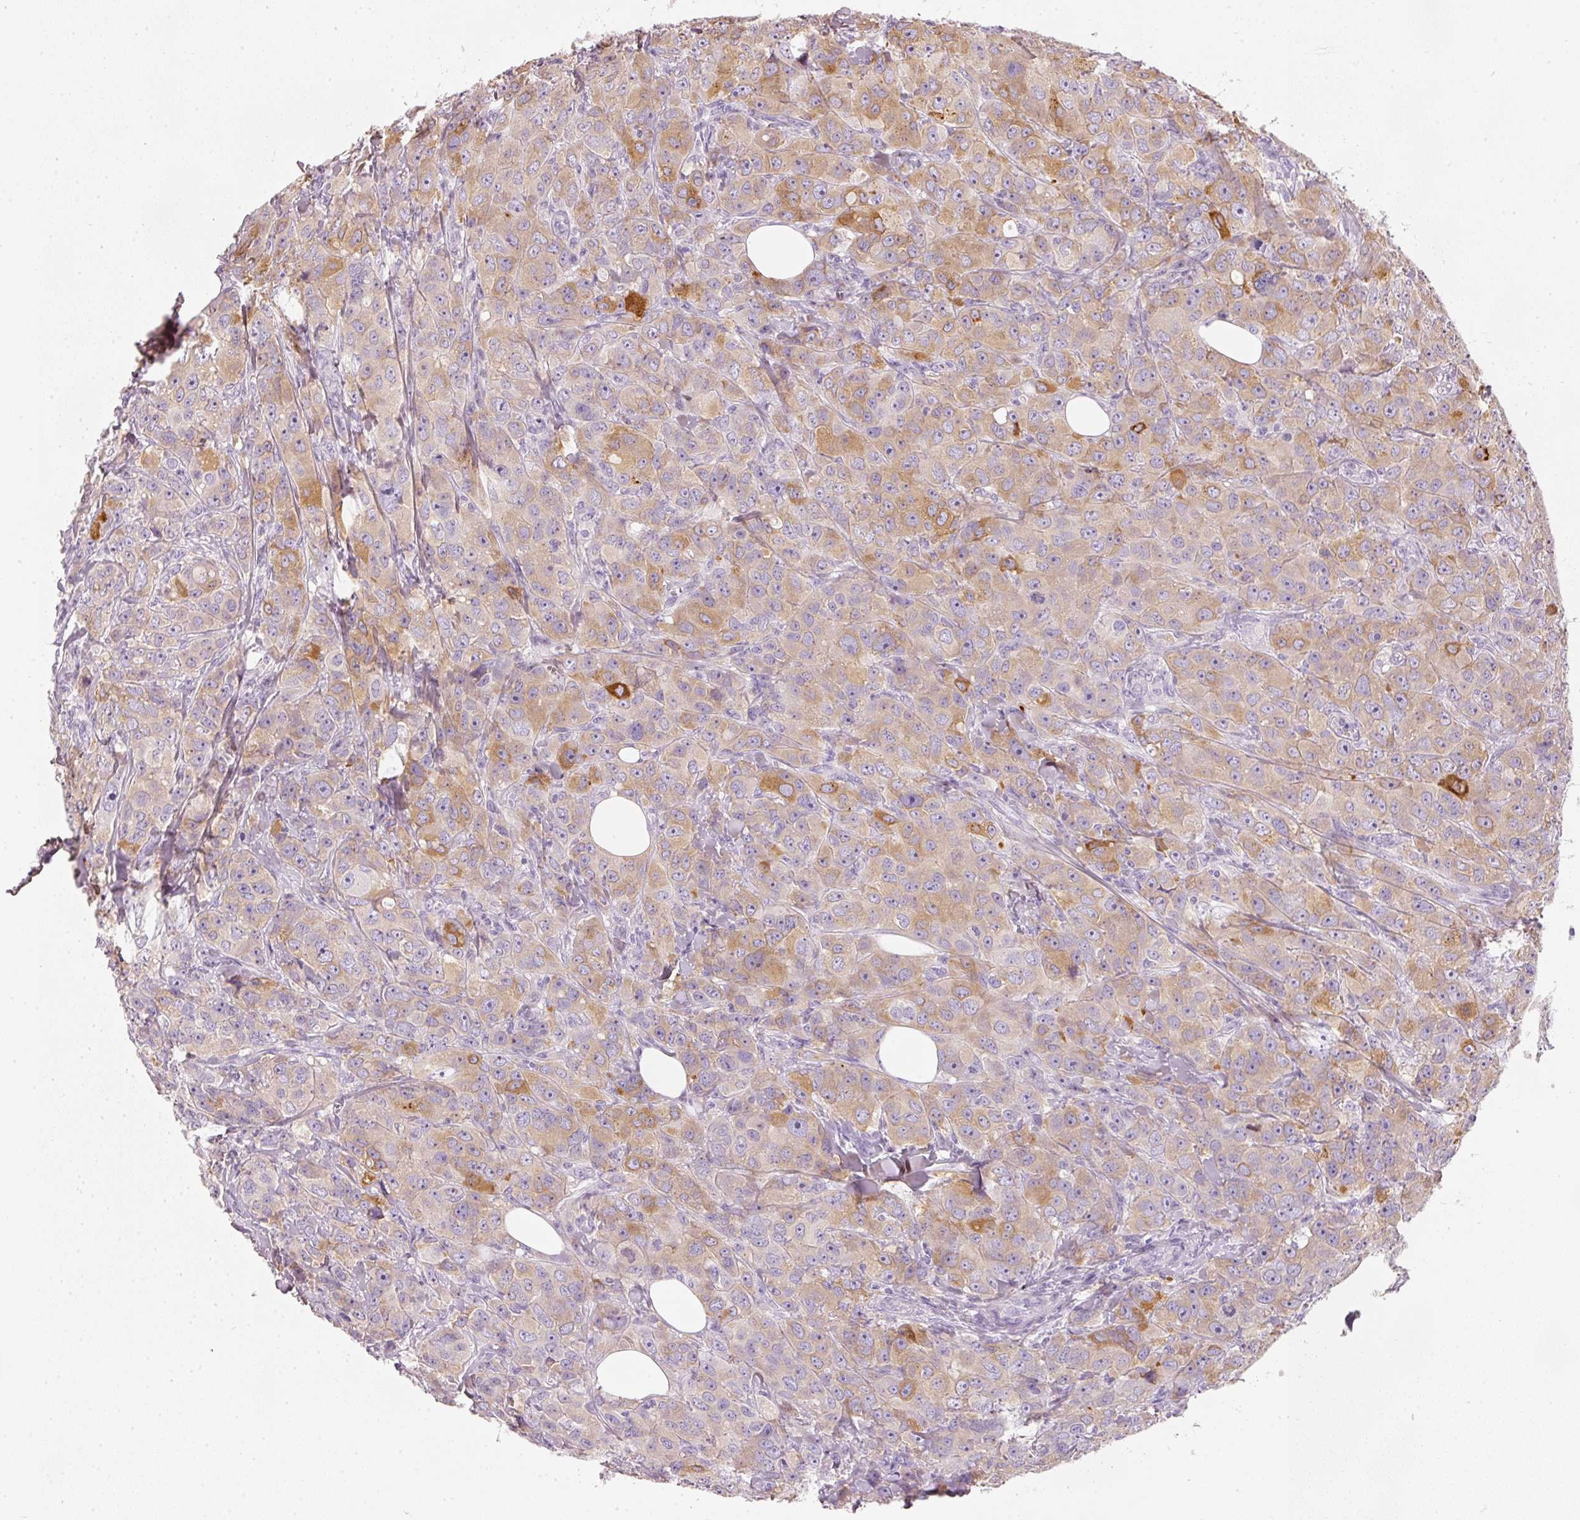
{"staining": {"intensity": "moderate", "quantity": ">75%", "location": "cytoplasmic/membranous"}, "tissue": "breast cancer", "cell_type": "Tumor cells", "image_type": "cancer", "snomed": [{"axis": "morphology", "description": "Duct carcinoma"}, {"axis": "topography", "description": "Breast"}], "caption": "The image shows a brown stain indicating the presence of a protein in the cytoplasmic/membranous of tumor cells in breast cancer (intraductal carcinoma).", "gene": "PDXDC1", "patient": {"sex": "female", "age": 43}}